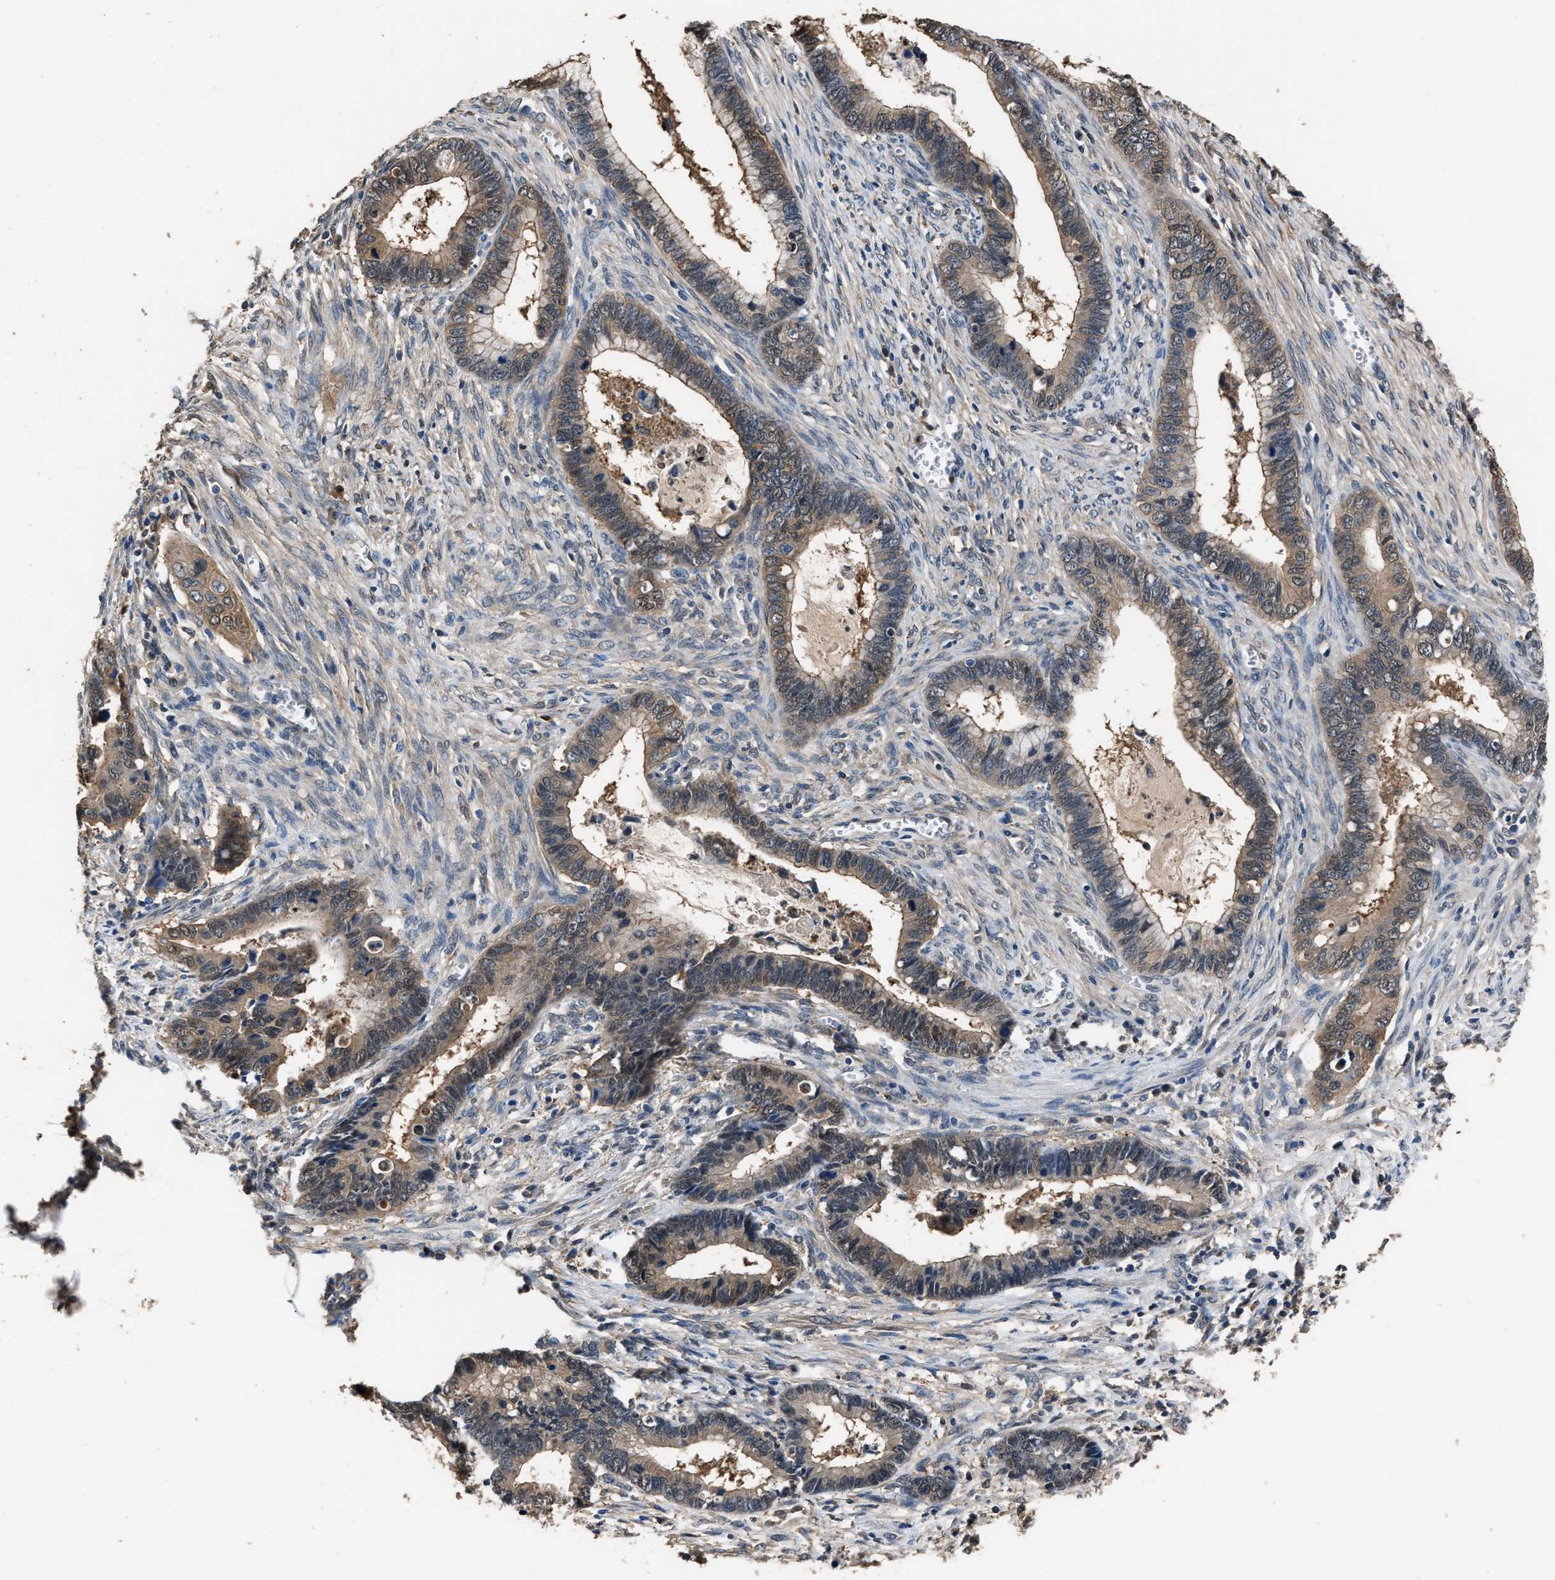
{"staining": {"intensity": "moderate", "quantity": ">75%", "location": "cytoplasmic/membranous"}, "tissue": "cervical cancer", "cell_type": "Tumor cells", "image_type": "cancer", "snomed": [{"axis": "morphology", "description": "Adenocarcinoma, NOS"}, {"axis": "topography", "description": "Cervix"}], "caption": "About >75% of tumor cells in human adenocarcinoma (cervical) display moderate cytoplasmic/membranous protein expression as visualized by brown immunohistochemical staining.", "gene": "GSTP1", "patient": {"sex": "female", "age": 44}}